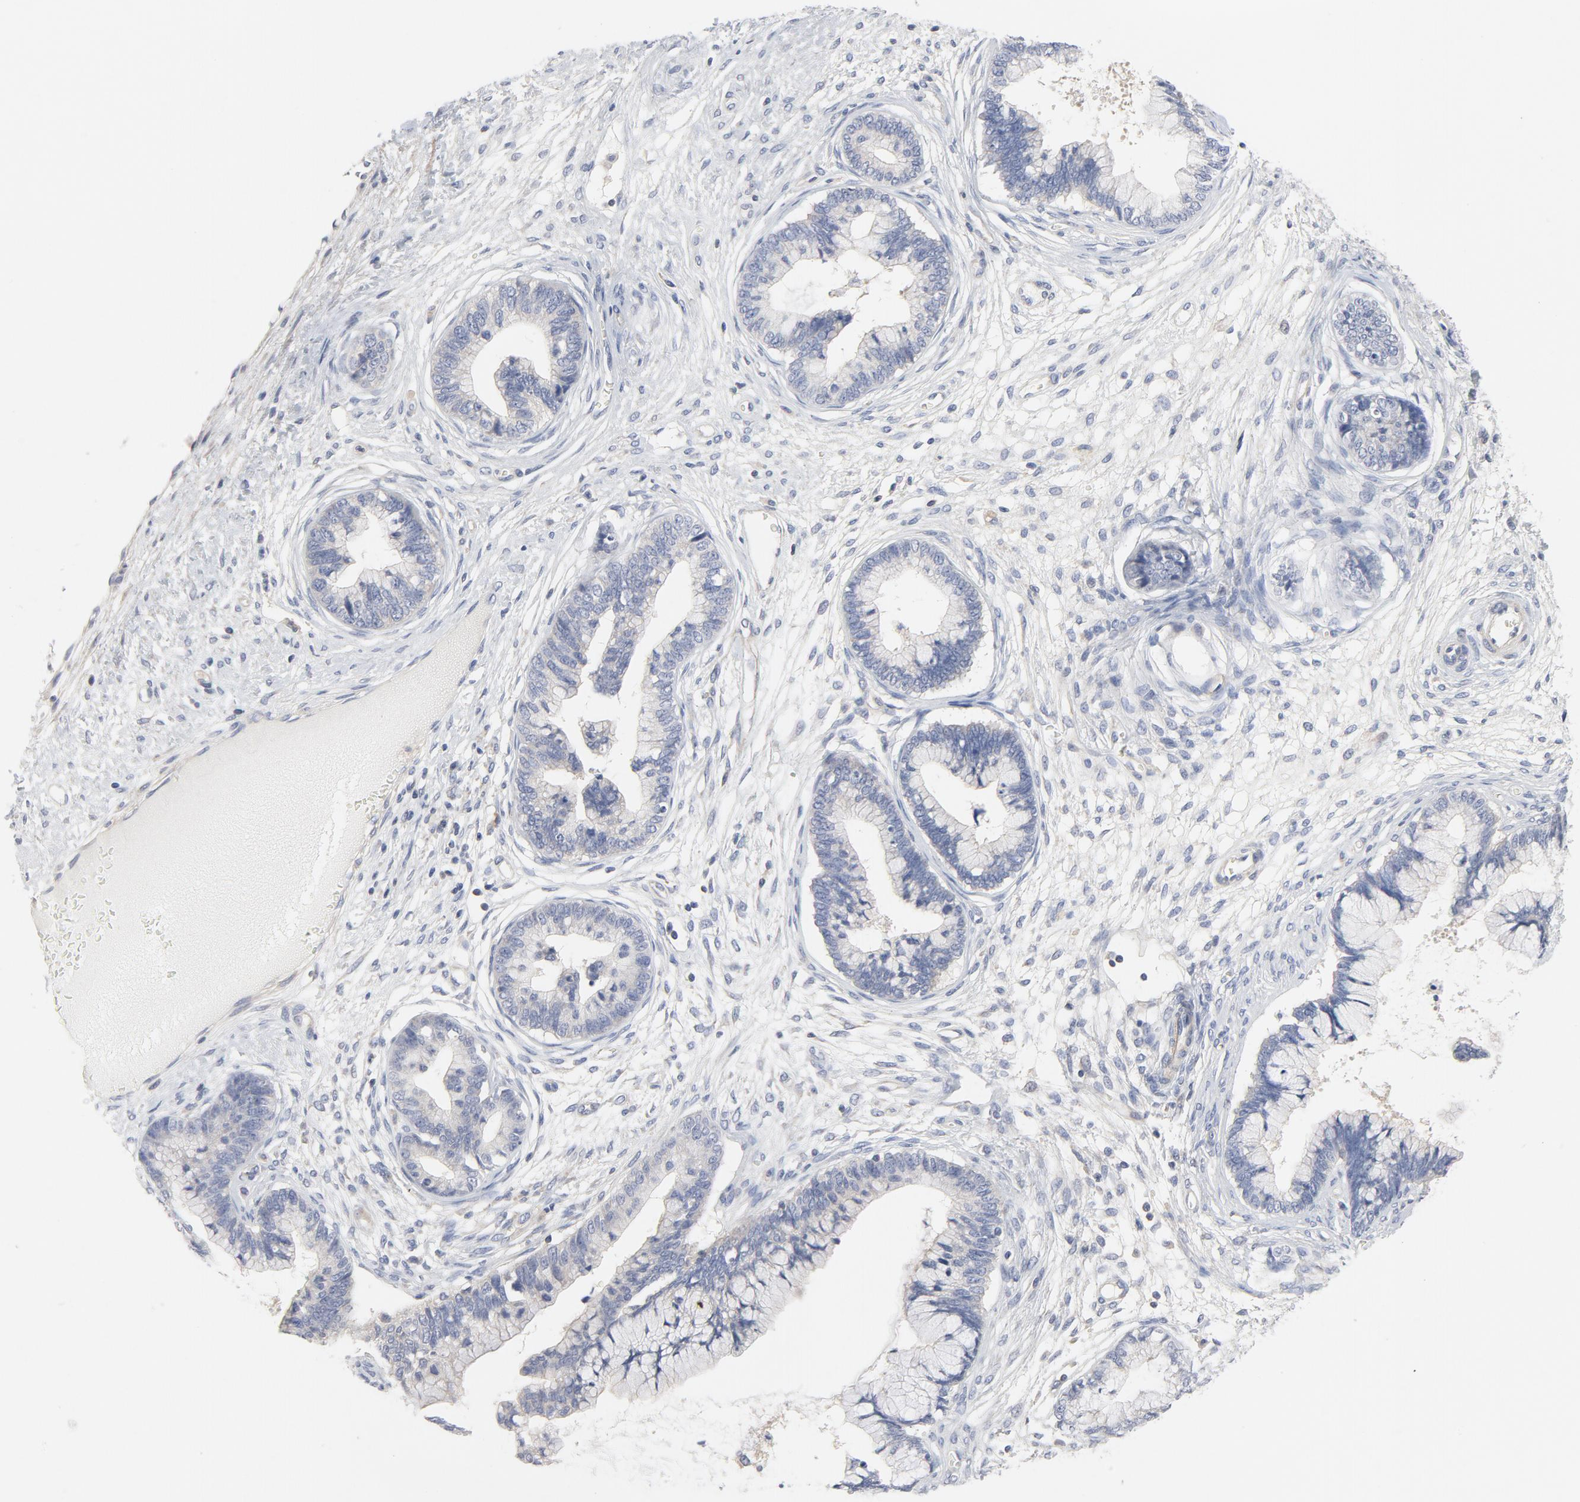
{"staining": {"intensity": "negative", "quantity": "none", "location": "none"}, "tissue": "cervical cancer", "cell_type": "Tumor cells", "image_type": "cancer", "snomed": [{"axis": "morphology", "description": "Adenocarcinoma, NOS"}, {"axis": "topography", "description": "Cervix"}], "caption": "Human cervical adenocarcinoma stained for a protein using immunohistochemistry demonstrates no staining in tumor cells.", "gene": "ROCK1", "patient": {"sex": "female", "age": 44}}